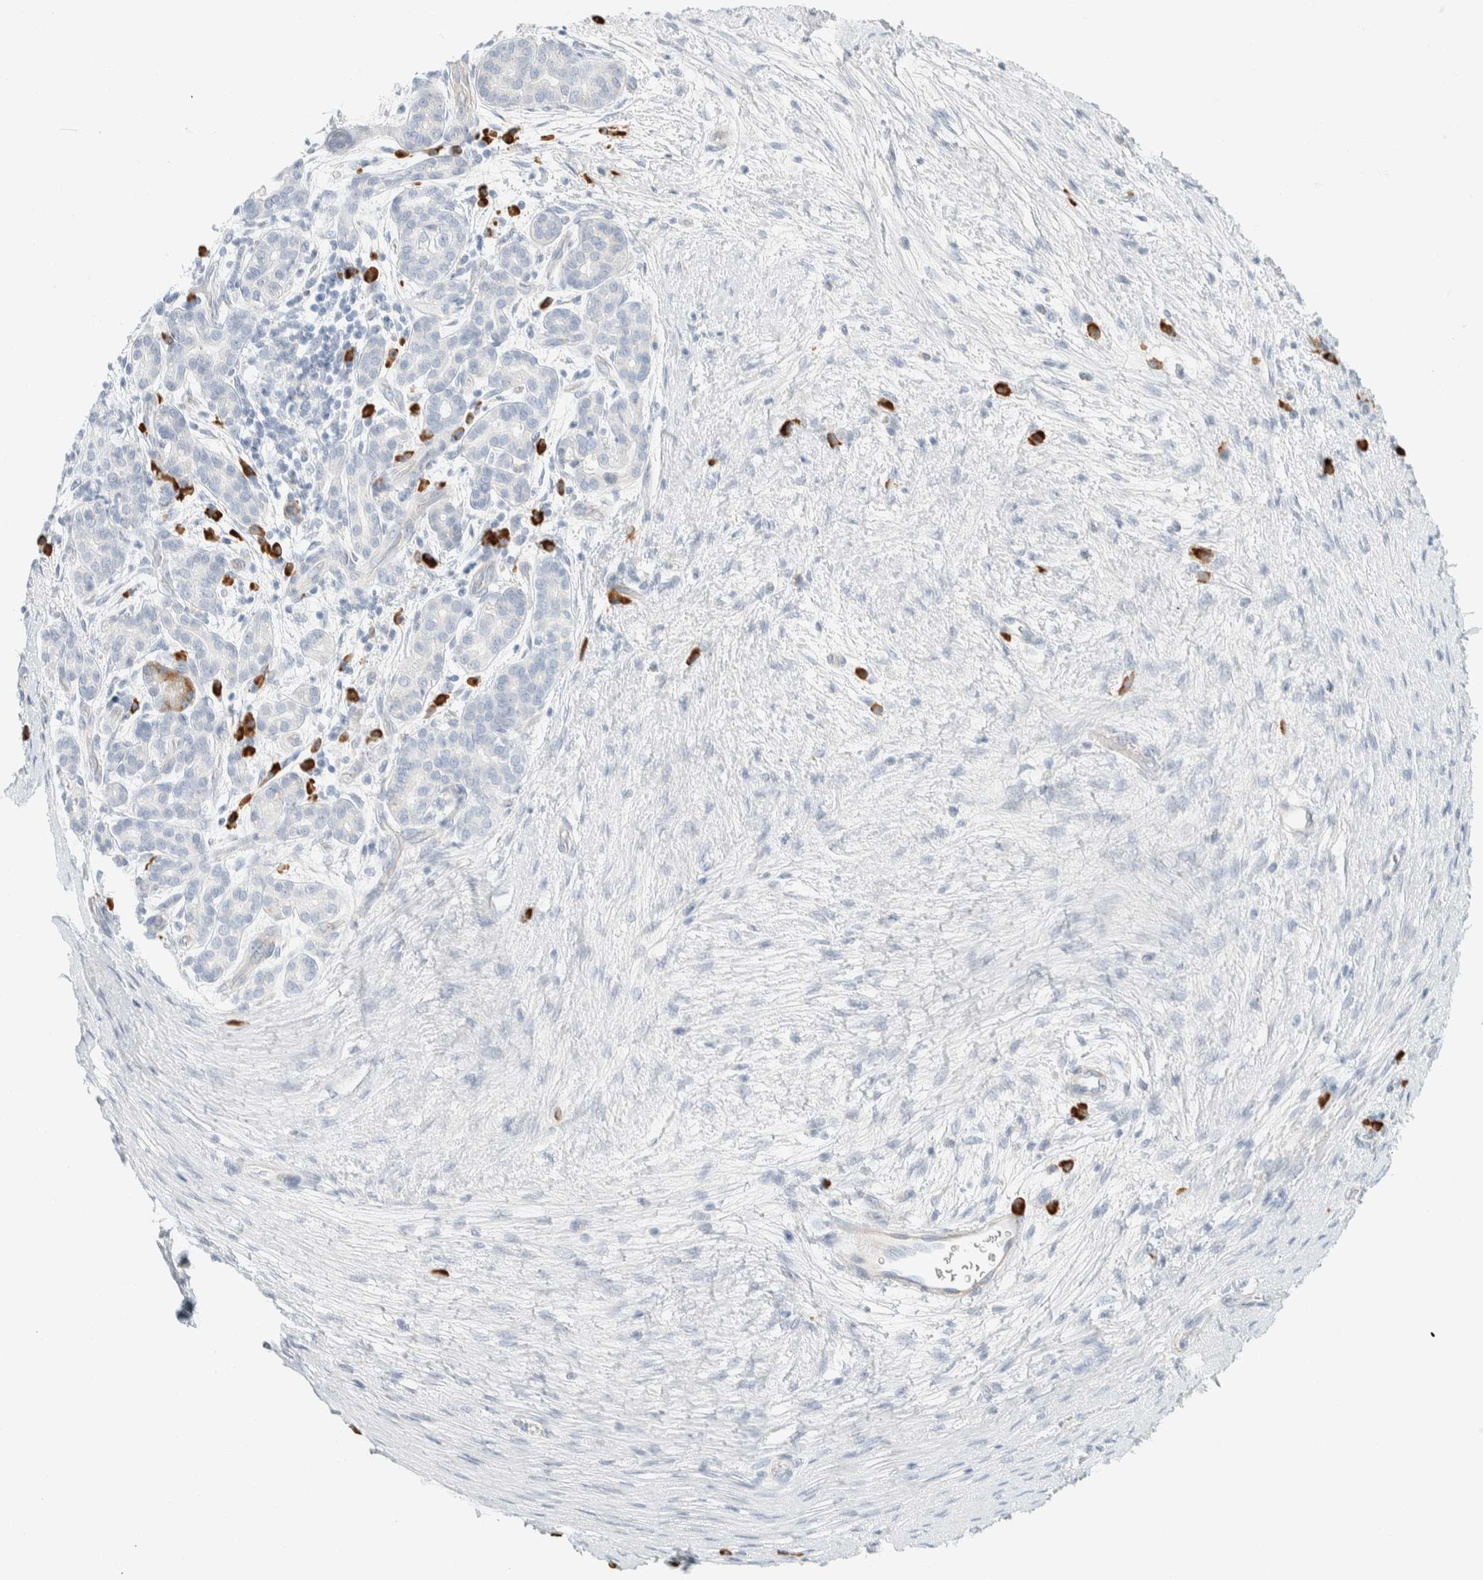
{"staining": {"intensity": "negative", "quantity": "none", "location": "none"}, "tissue": "pancreatic cancer", "cell_type": "Tumor cells", "image_type": "cancer", "snomed": [{"axis": "morphology", "description": "Adenocarcinoma, NOS"}, {"axis": "topography", "description": "Pancreas"}], "caption": "Protein analysis of pancreatic cancer demonstrates no significant positivity in tumor cells.", "gene": "ARHGAP27", "patient": {"sex": "male", "age": 72}}